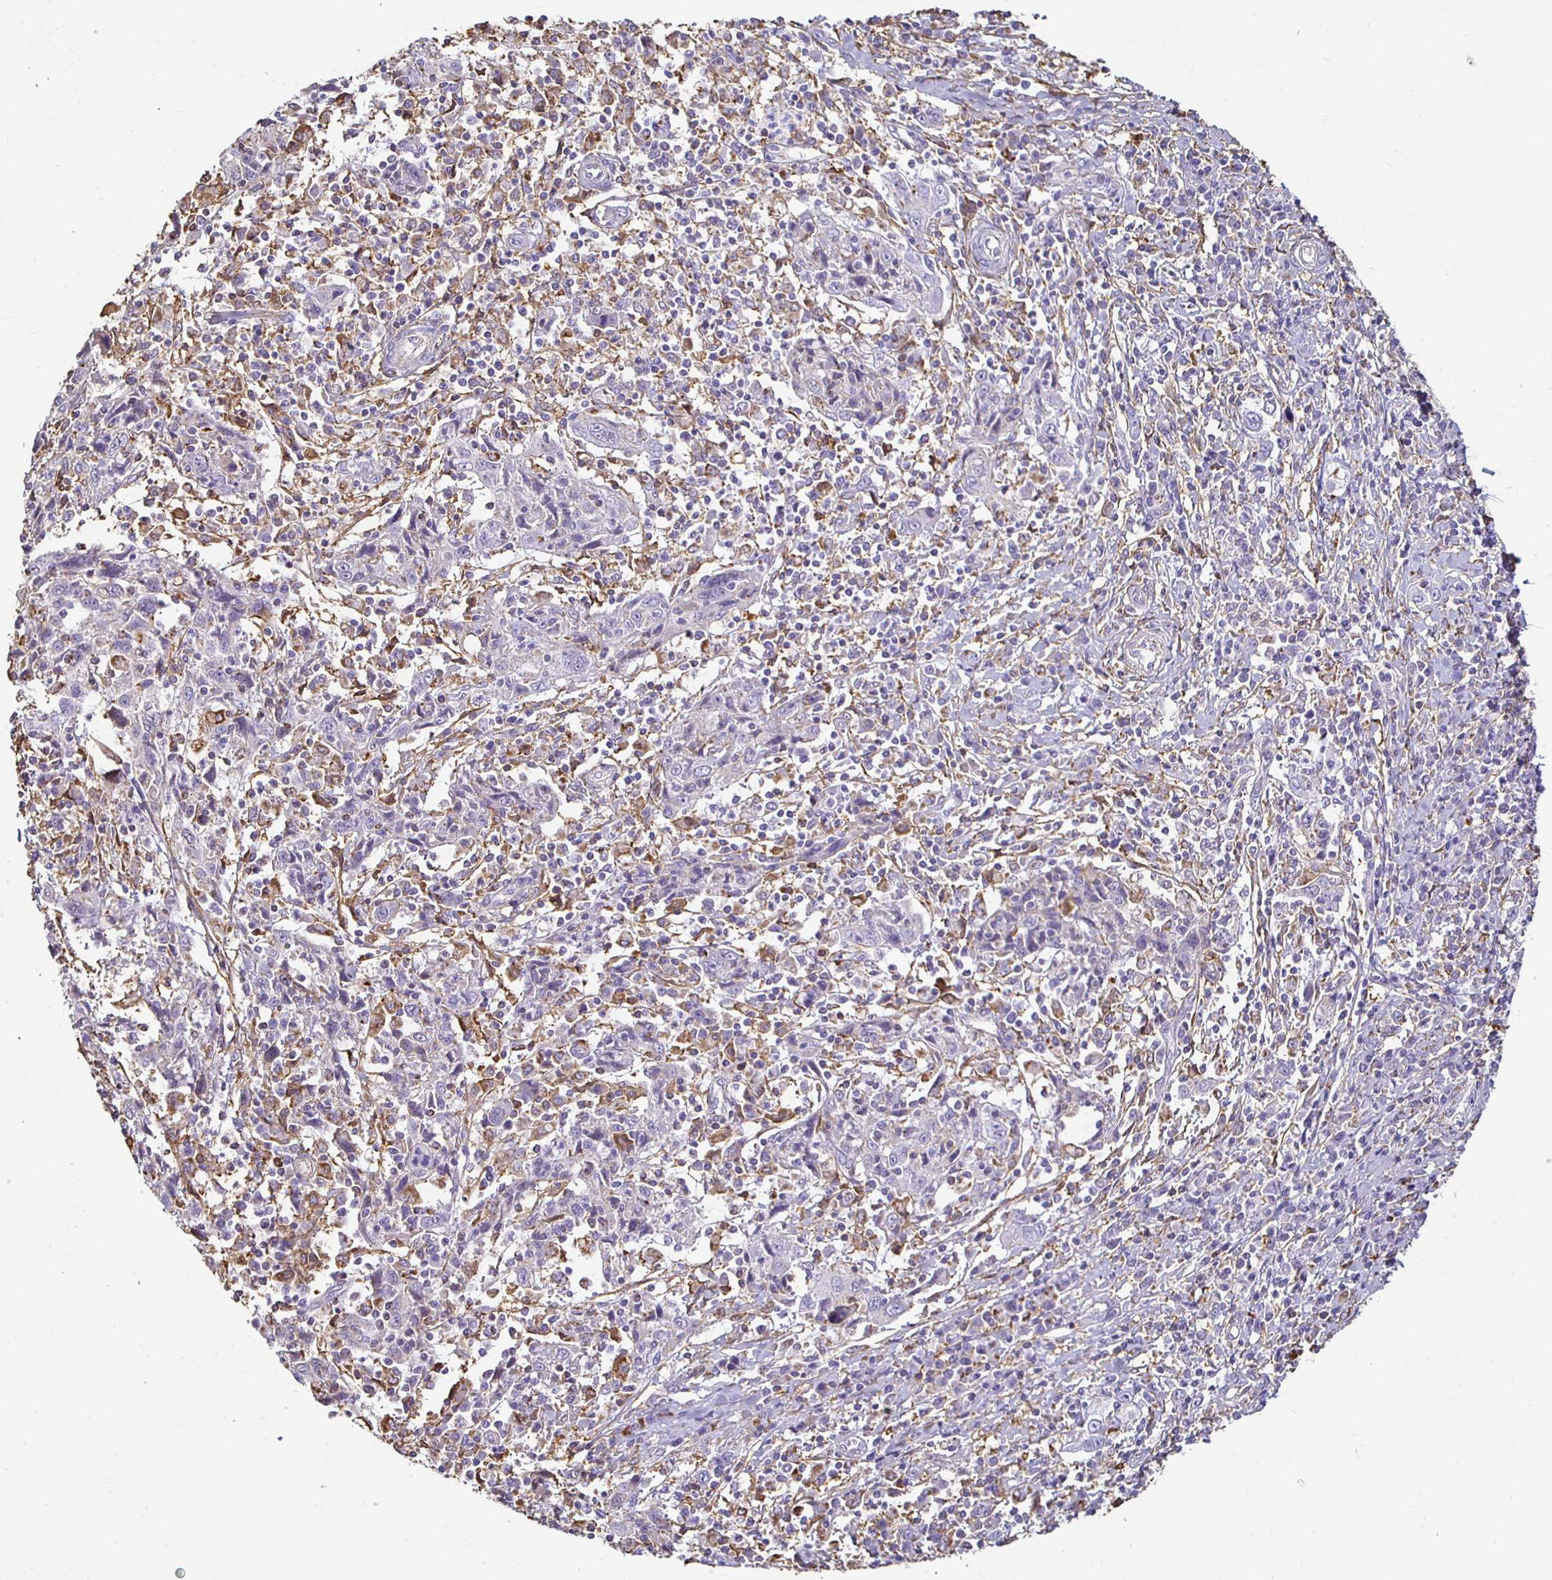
{"staining": {"intensity": "negative", "quantity": "none", "location": "none"}, "tissue": "cervical cancer", "cell_type": "Tumor cells", "image_type": "cancer", "snomed": [{"axis": "morphology", "description": "Squamous cell carcinoma, NOS"}, {"axis": "topography", "description": "Cervix"}], "caption": "Immunohistochemical staining of human cervical squamous cell carcinoma exhibits no significant positivity in tumor cells.", "gene": "TAS1R3", "patient": {"sex": "female", "age": 46}}